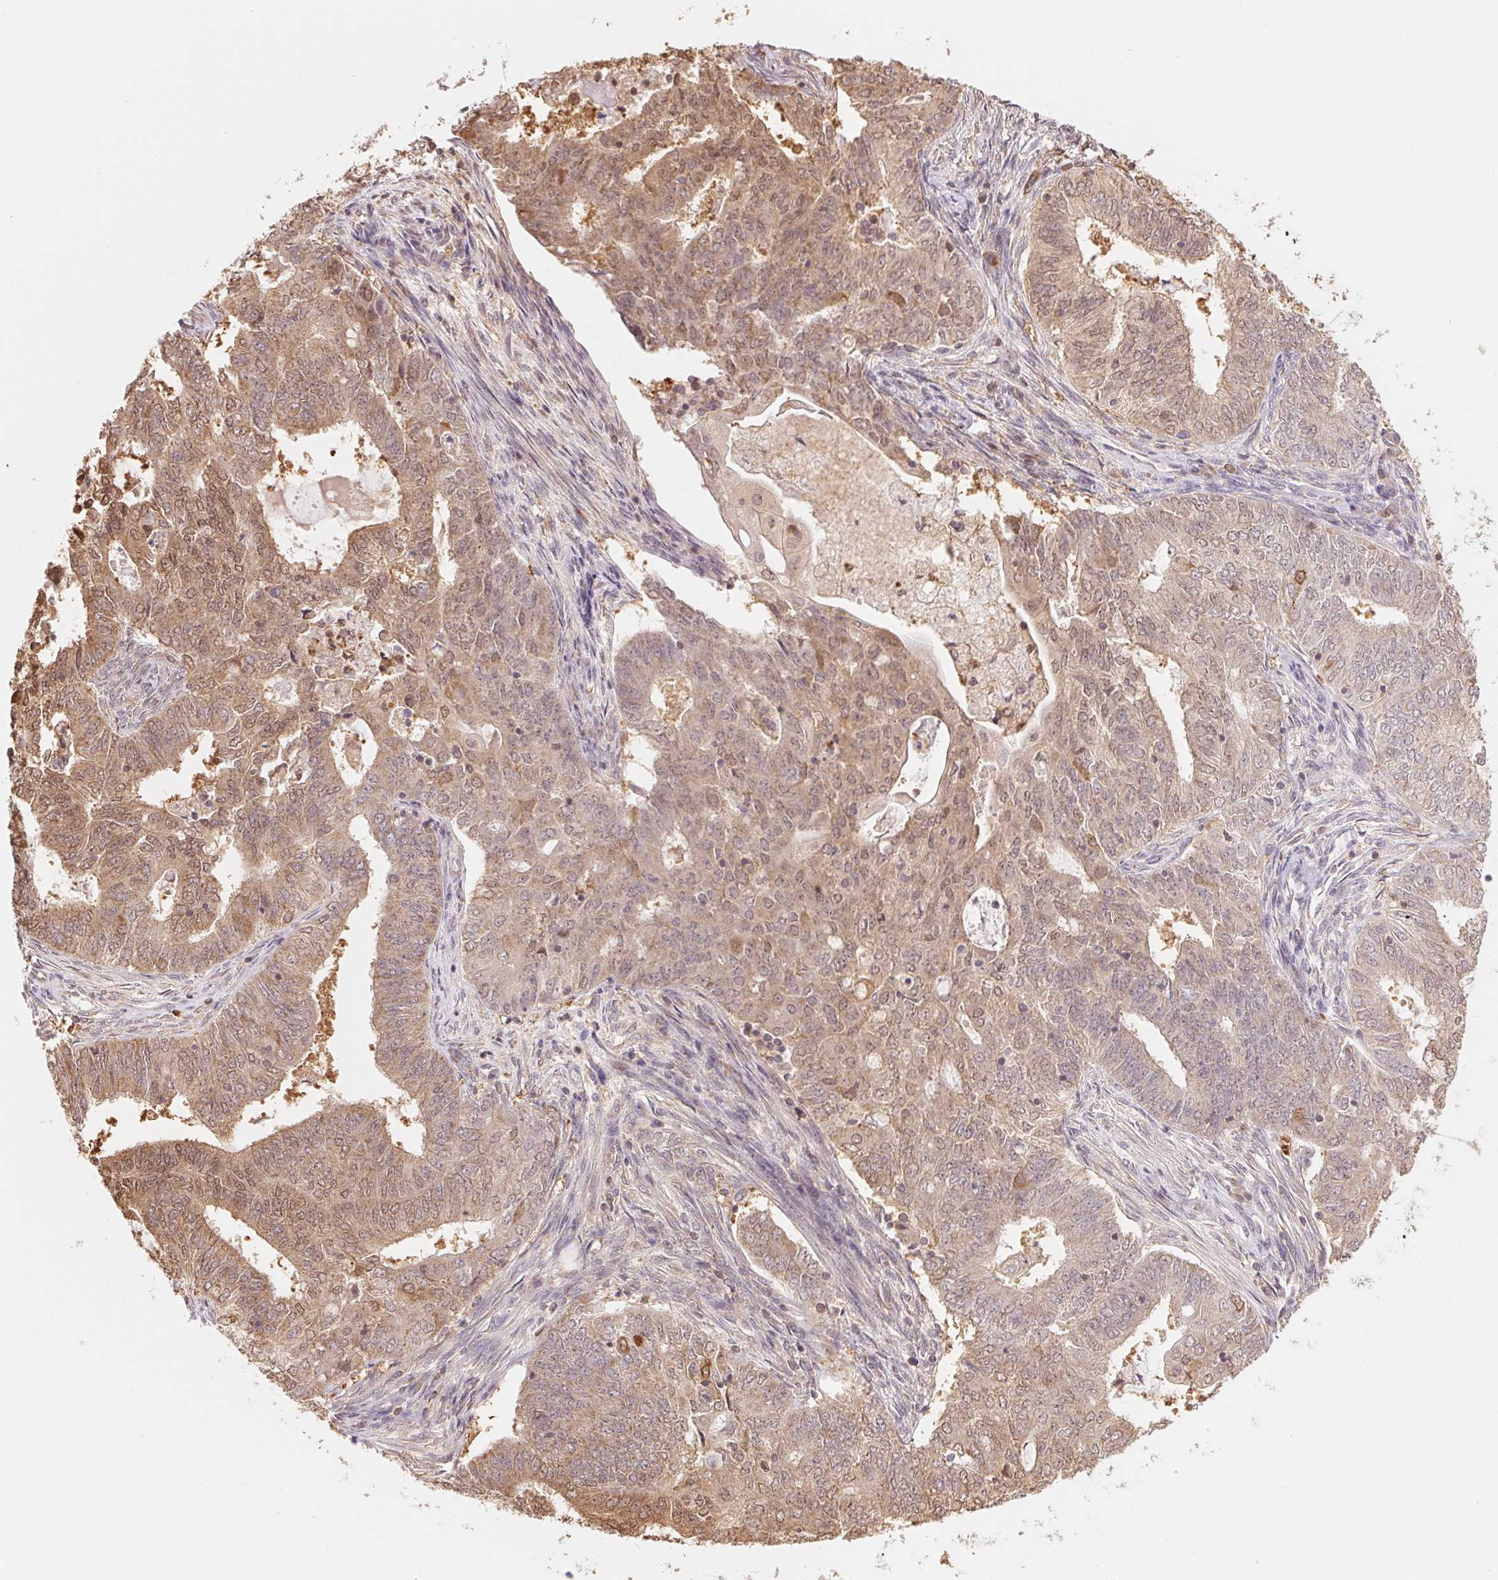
{"staining": {"intensity": "weak", "quantity": "25%-75%", "location": "cytoplasmic/membranous,nuclear"}, "tissue": "endometrial cancer", "cell_type": "Tumor cells", "image_type": "cancer", "snomed": [{"axis": "morphology", "description": "Adenocarcinoma, NOS"}, {"axis": "topography", "description": "Endometrium"}], "caption": "IHC (DAB (3,3'-diaminobenzidine)) staining of human endometrial adenocarcinoma exhibits weak cytoplasmic/membranous and nuclear protein staining in about 25%-75% of tumor cells. The staining was performed using DAB (3,3'-diaminobenzidine), with brown indicating positive protein expression. Nuclei are stained blue with hematoxylin.", "gene": "CDC123", "patient": {"sex": "female", "age": 62}}